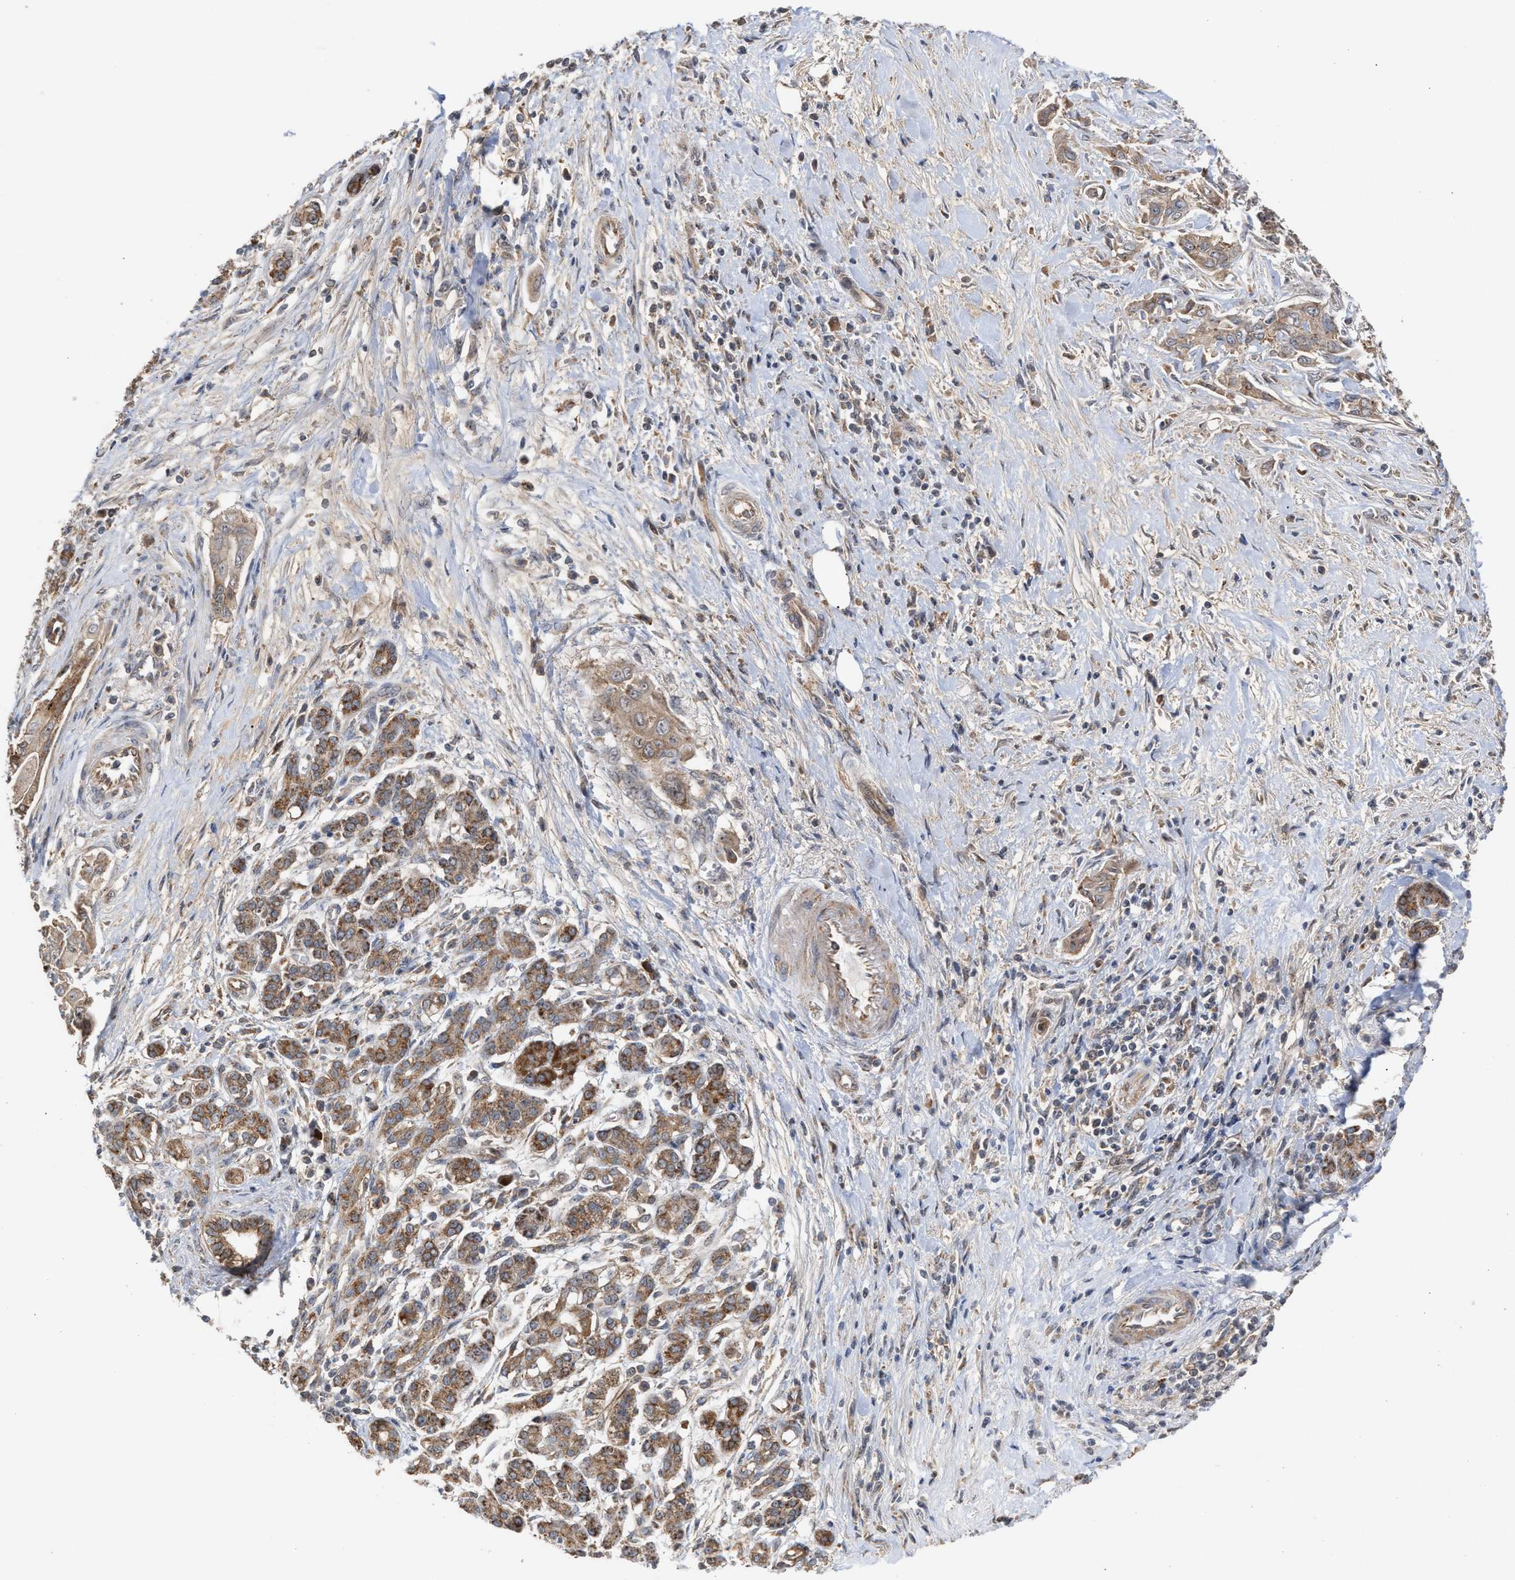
{"staining": {"intensity": "moderate", "quantity": ">75%", "location": "cytoplasmic/membranous"}, "tissue": "pancreatic cancer", "cell_type": "Tumor cells", "image_type": "cancer", "snomed": [{"axis": "morphology", "description": "Adenocarcinoma, NOS"}, {"axis": "topography", "description": "Pancreas"}], "caption": "Pancreatic adenocarcinoma was stained to show a protein in brown. There is medium levels of moderate cytoplasmic/membranous expression in about >75% of tumor cells. The protein of interest is shown in brown color, while the nuclei are stained blue.", "gene": "EXOSC2", "patient": {"sex": "male", "age": 58}}